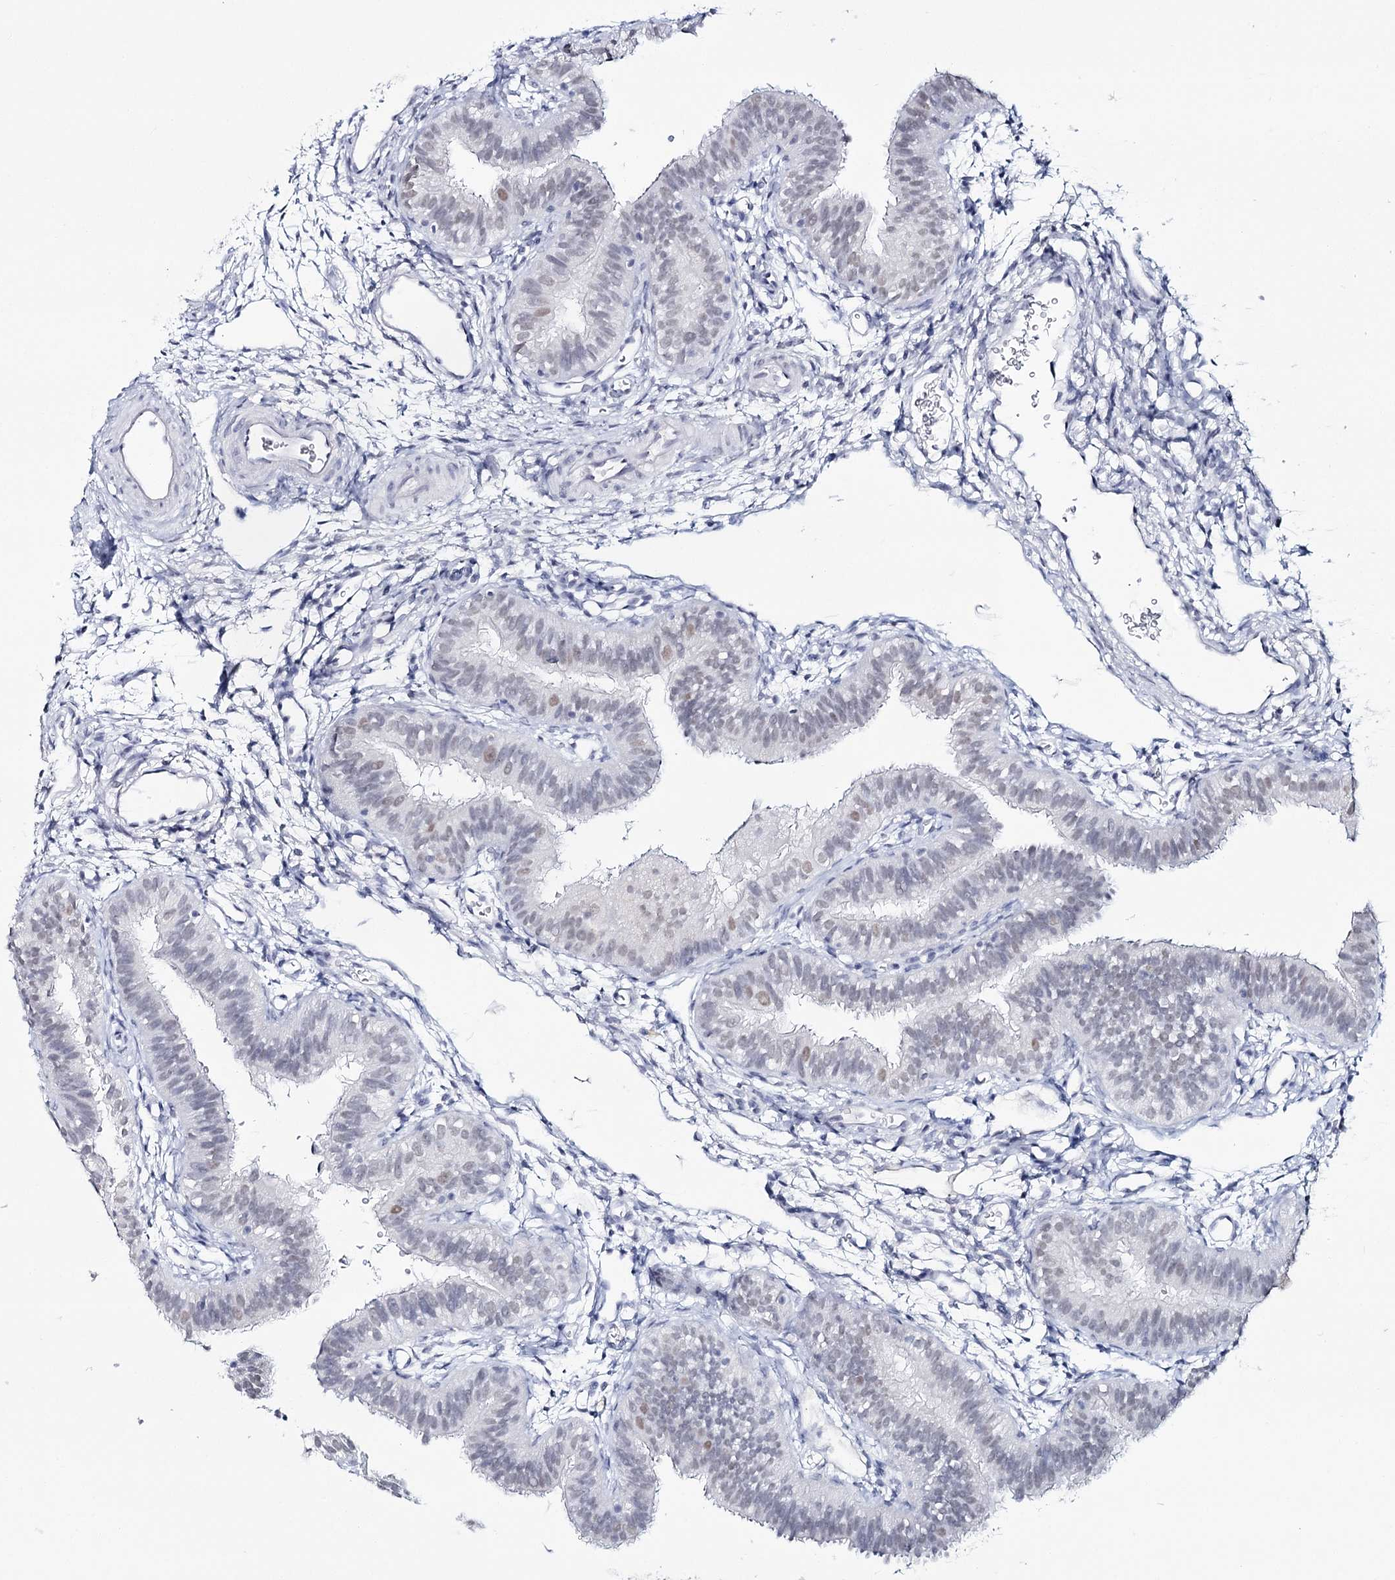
{"staining": {"intensity": "moderate", "quantity": "<25%", "location": "nuclear"}, "tissue": "fallopian tube", "cell_type": "Glandular cells", "image_type": "normal", "snomed": [{"axis": "morphology", "description": "Normal tissue, NOS"}, {"axis": "topography", "description": "Fallopian tube"}], "caption": "DAB immunohistochemical staining of benign fallopian tube exhibits moderate nuclear protein expression in approximately <25% of glandular cells. Using DAB (3,3'-diaminobenzidine) (brown) and hematoxylin (blue) stains, captured at high magnification using brightfield microscopy.", "gene": "ZC3H8", "patient": {"sex": "female", "age": 35}}